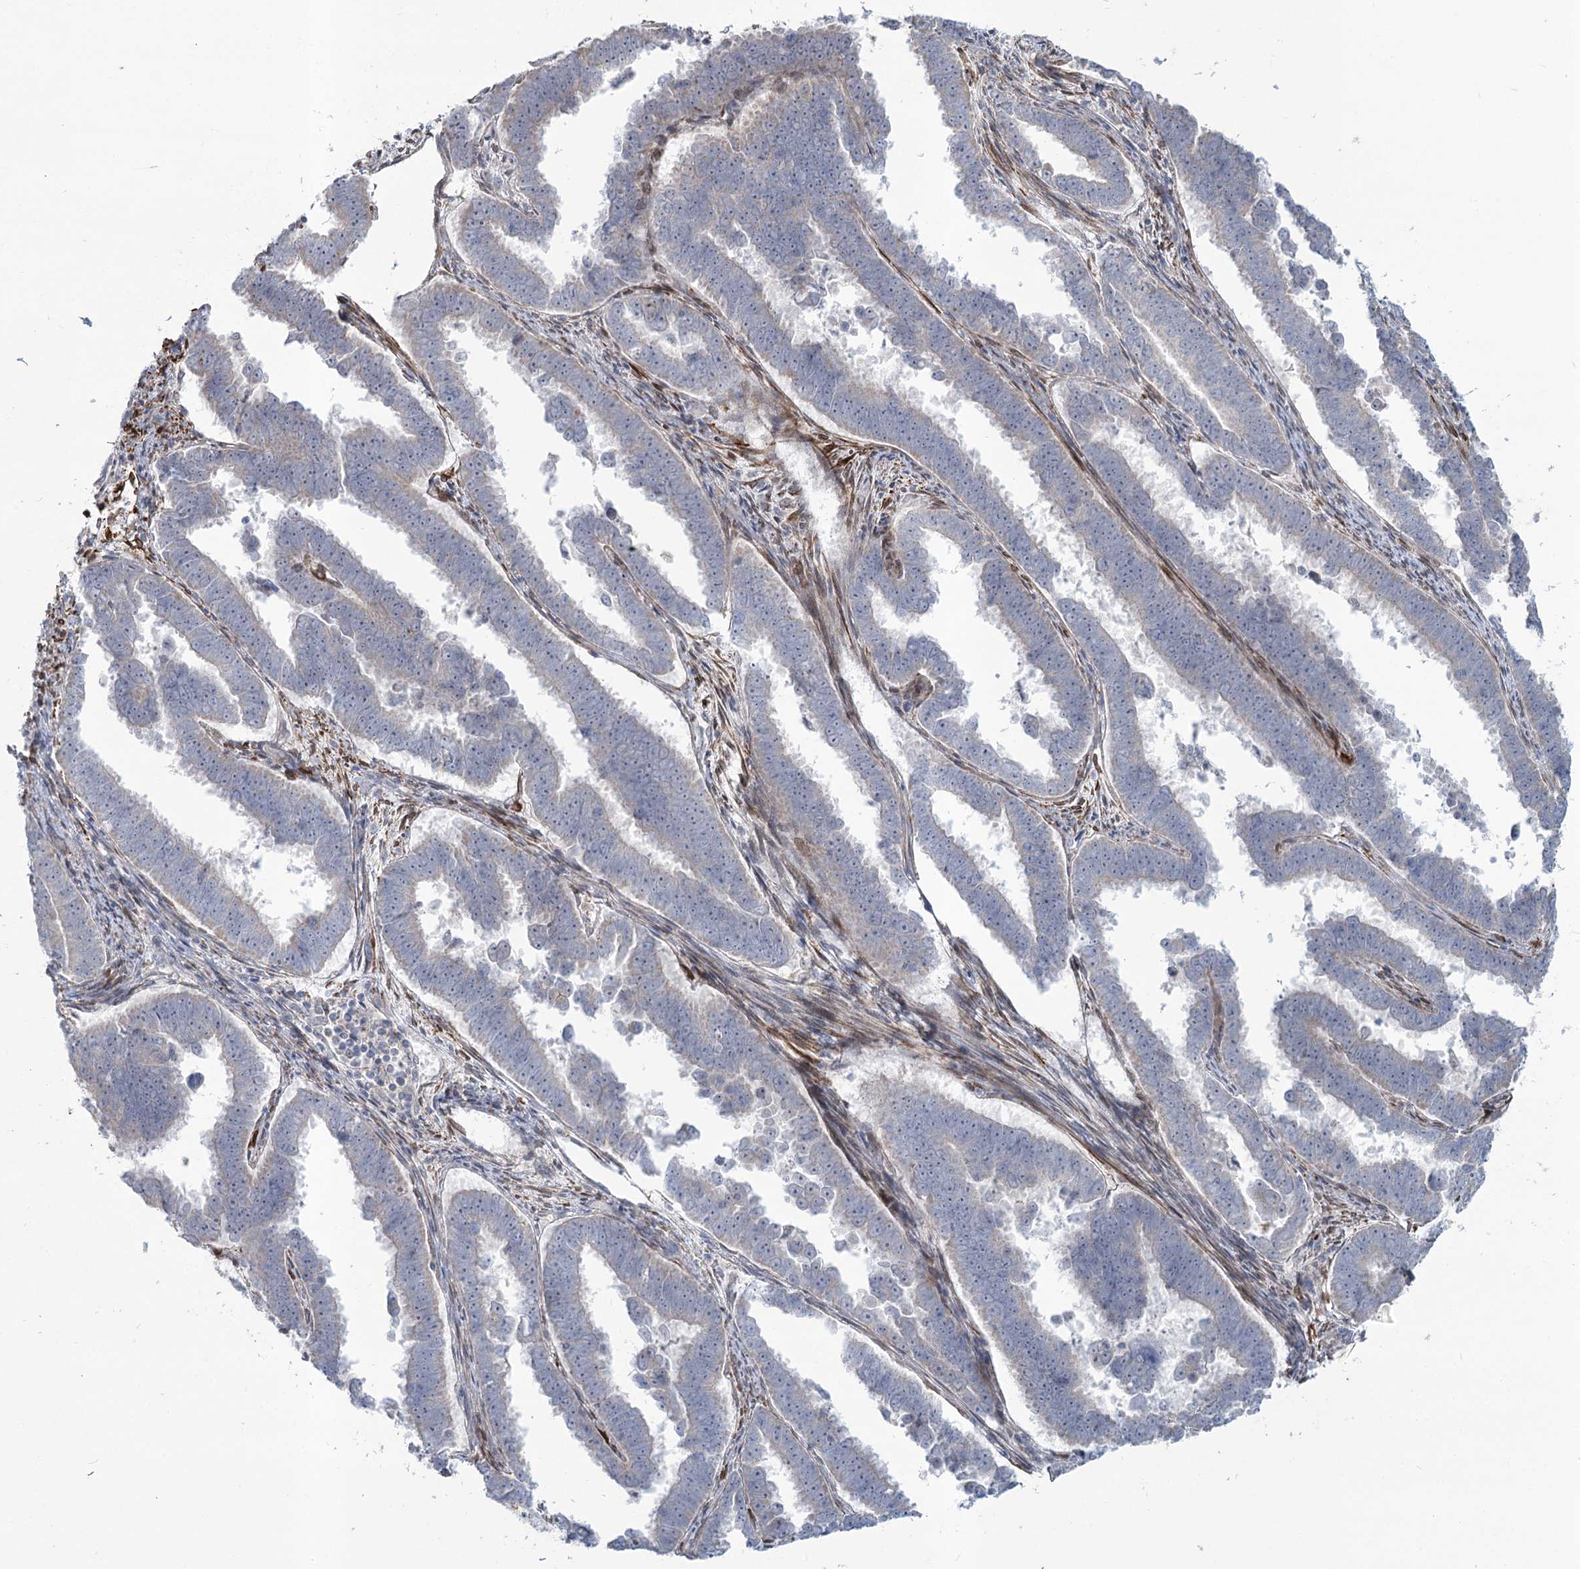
{"staining": {"intensity": "negative", "quantity": "none", "location": "none"}, "tissue": "endometrial cancer", "cell_type": "Tumor cells", "image_type": "cancer", "snomed": [{"axis": "morphology", "description": "Adenocarcinoma, NOS"}, {"axis": "topography", "description": "Endometrium"}], "caption": "DAB immunohistochemical staining of endometrial cancer (adenocarcinoma) shows no significant expression in tumor cells.", "gene": "MTG1", "patient": {"sex": "female", "age": 75}}